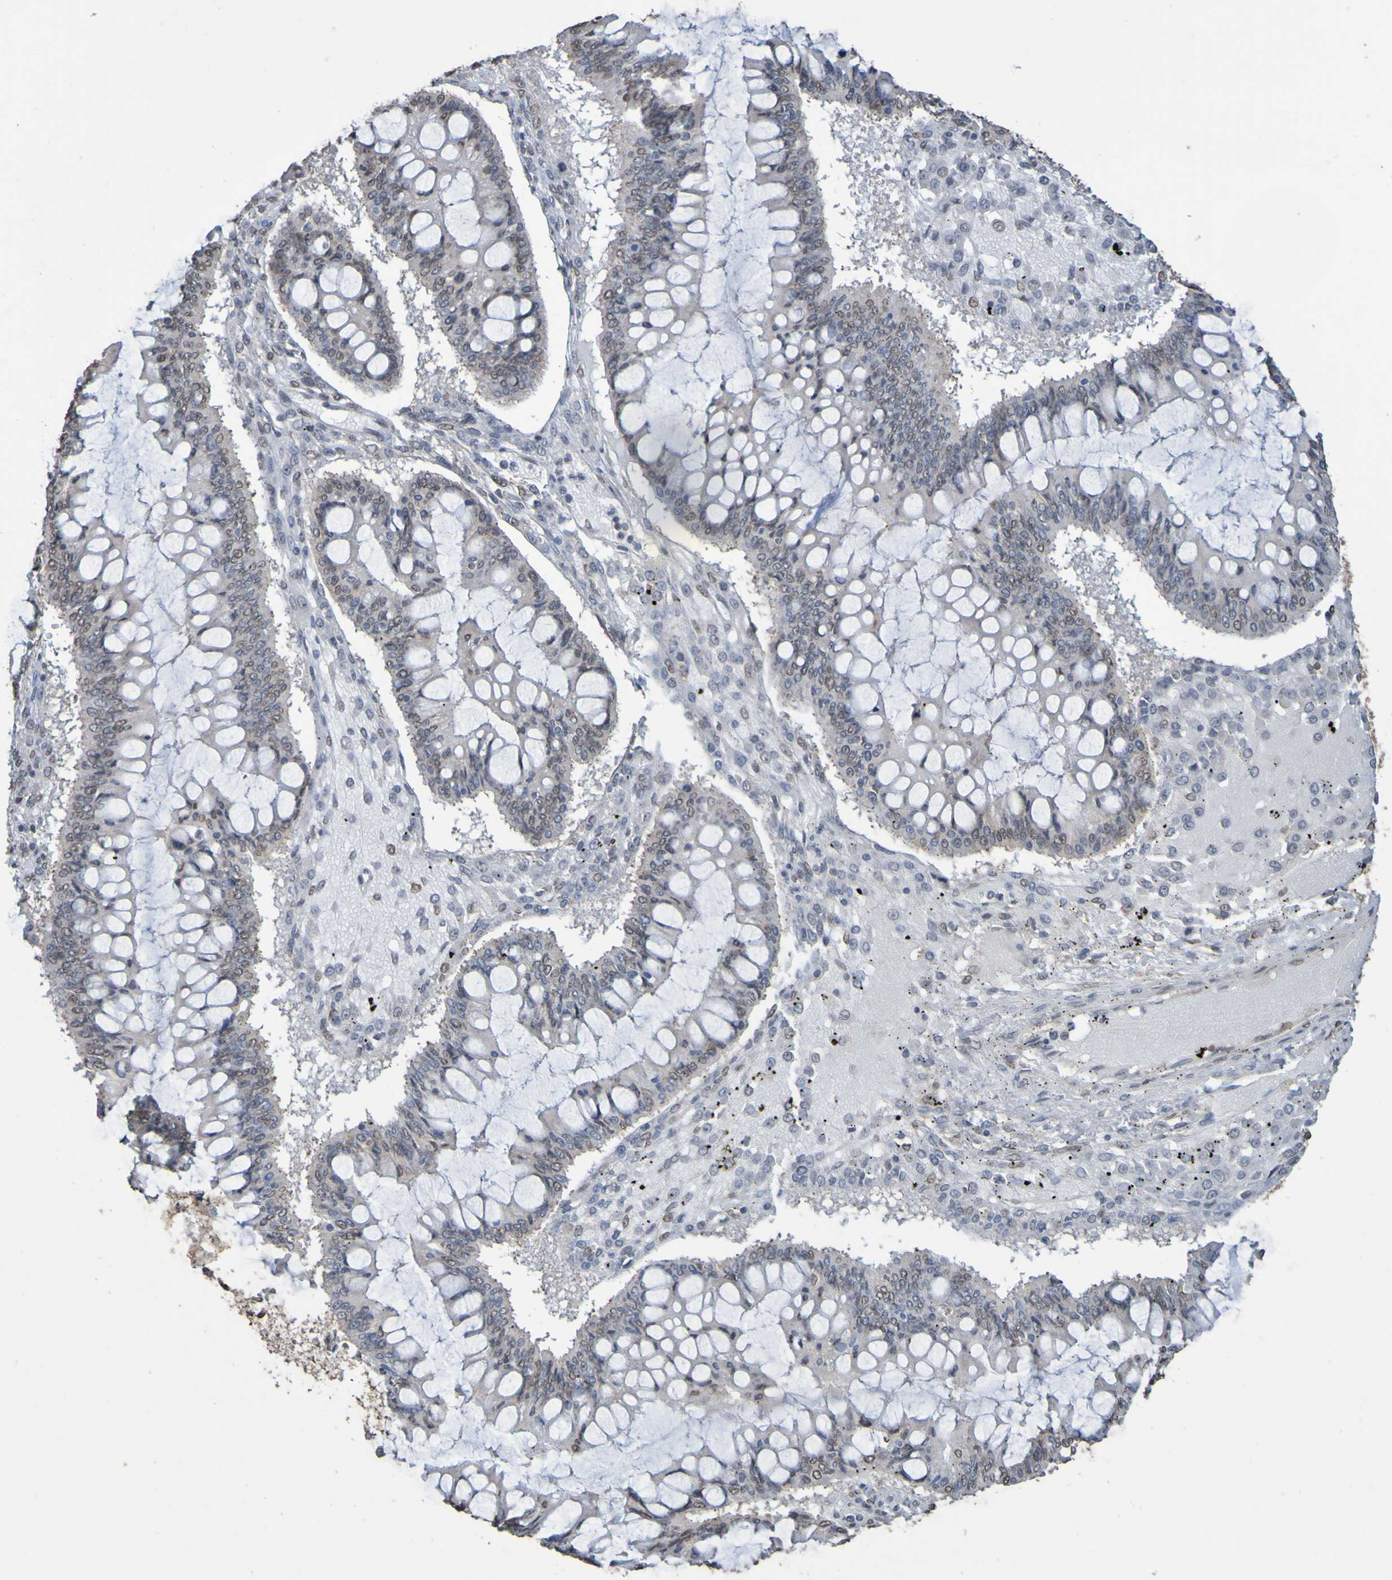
{"staining": {"intensity": "weak", "quantity": "<25%", "location": "nuclear"}, "tissue": "ovarian cancer", "cell_type": "Tumor cells", "image_type": "cancer", "snomed": [{"axis": "morphology", "description": "Cystadenocarcinoma, mucinous, NOS"}, {"axis": "topography", "description": "Ovary"}], "caption": "An IHC image of mucinous cystadenocarcinoma (ovarian) is shown. There is no staining in tumor cells of mucinous cystadenocarcinoma (ovarian).", "gene": "ALKBH2", "patient": {"sex": "female", "age": 73}}